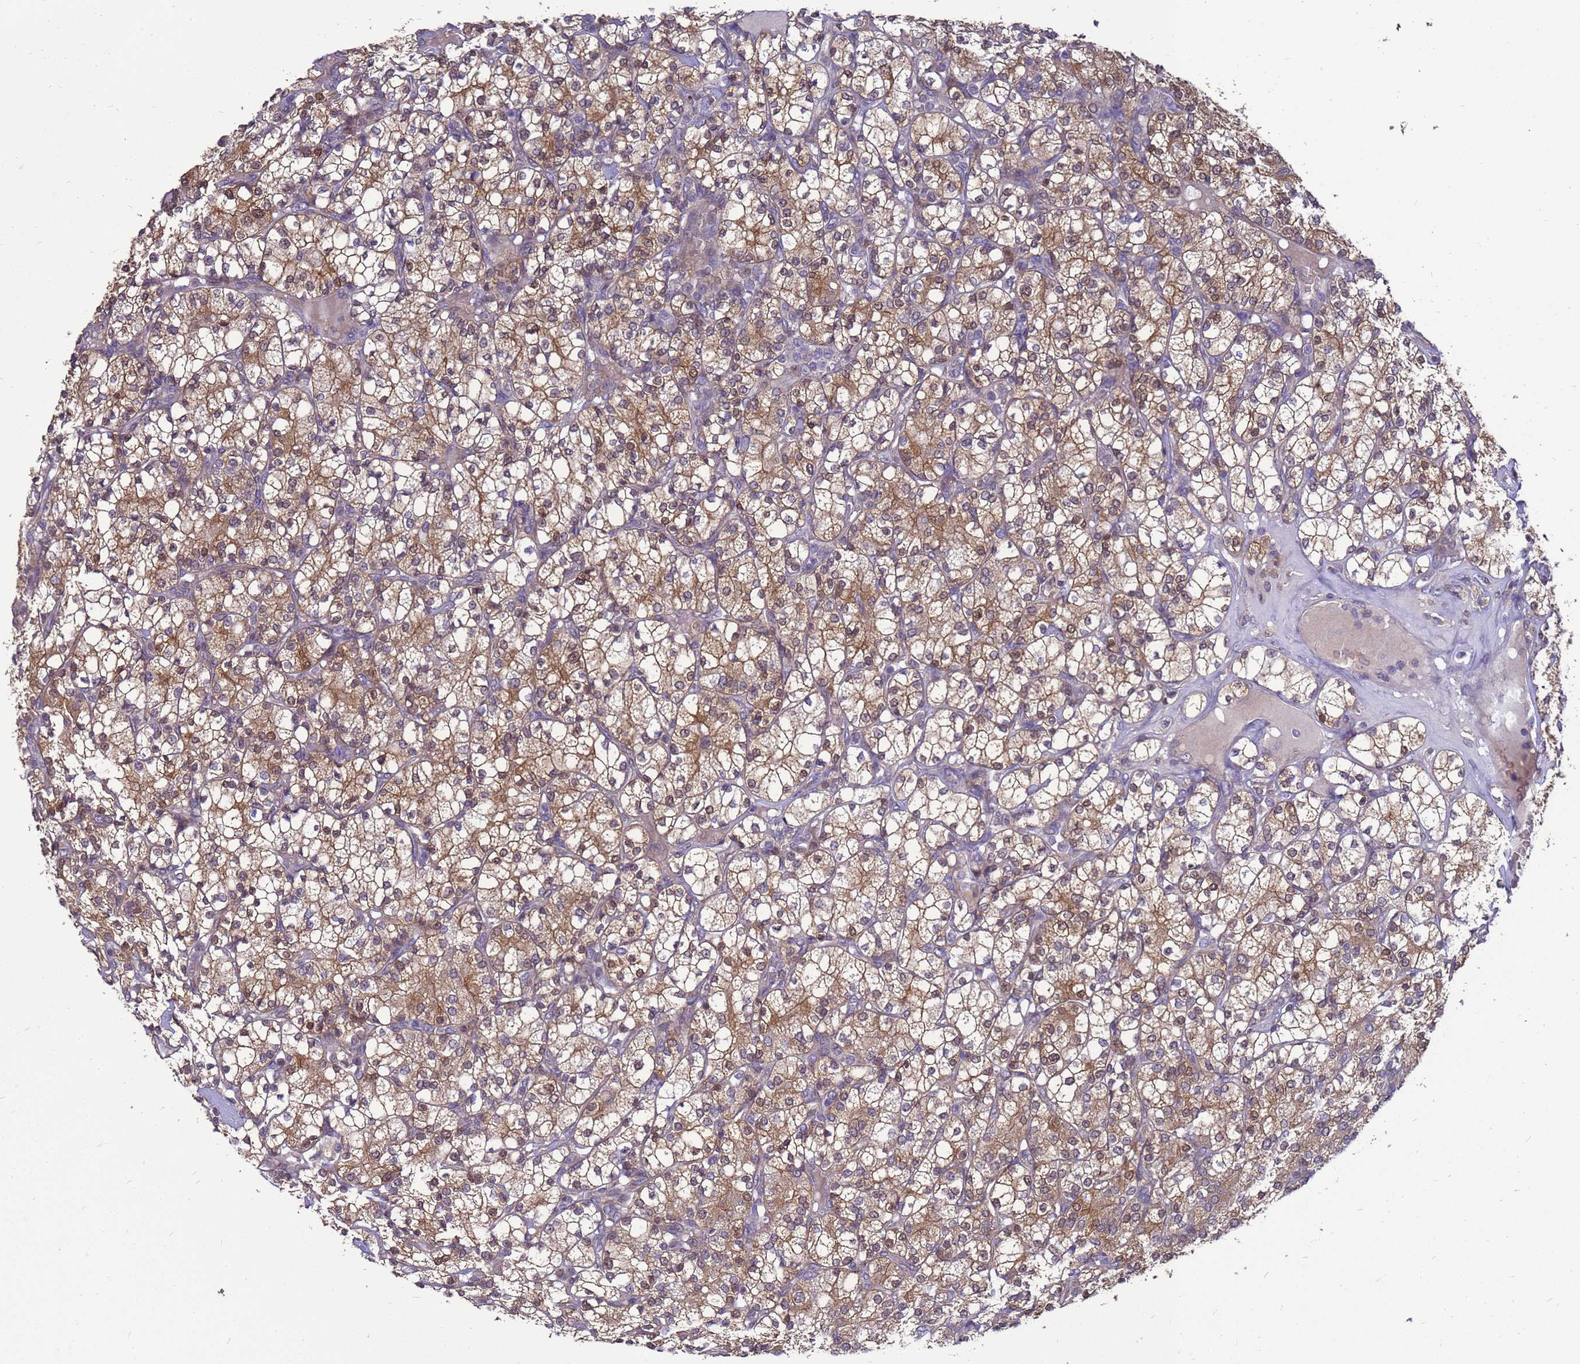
{"staining": {"intensity": "moderate", "quantity": ">75%", "location": "cytoplasmic/membranous,nuclear"}, "tissue": "renal cancer", "cell_type": "Tumor cells", "image_type": "cancer", "snomed": [{"axis": "morphology", "description": "Adenocarcinoma, NOS"}, {"axis": "topography", "description": "Kidney"}], "caption": "High-magnification brightfield microscopy of renal cancer (adenocarcinoma) stained with DAB (brown) and counterstained with hematoxylin (blue). tumor cells exhibit moderate cytoplasmic/membranous and nuclear expression is seen in about>75% of cells.", "gene": "EIF4EBP3", "patient": {"sex": "male", "age": 77}}